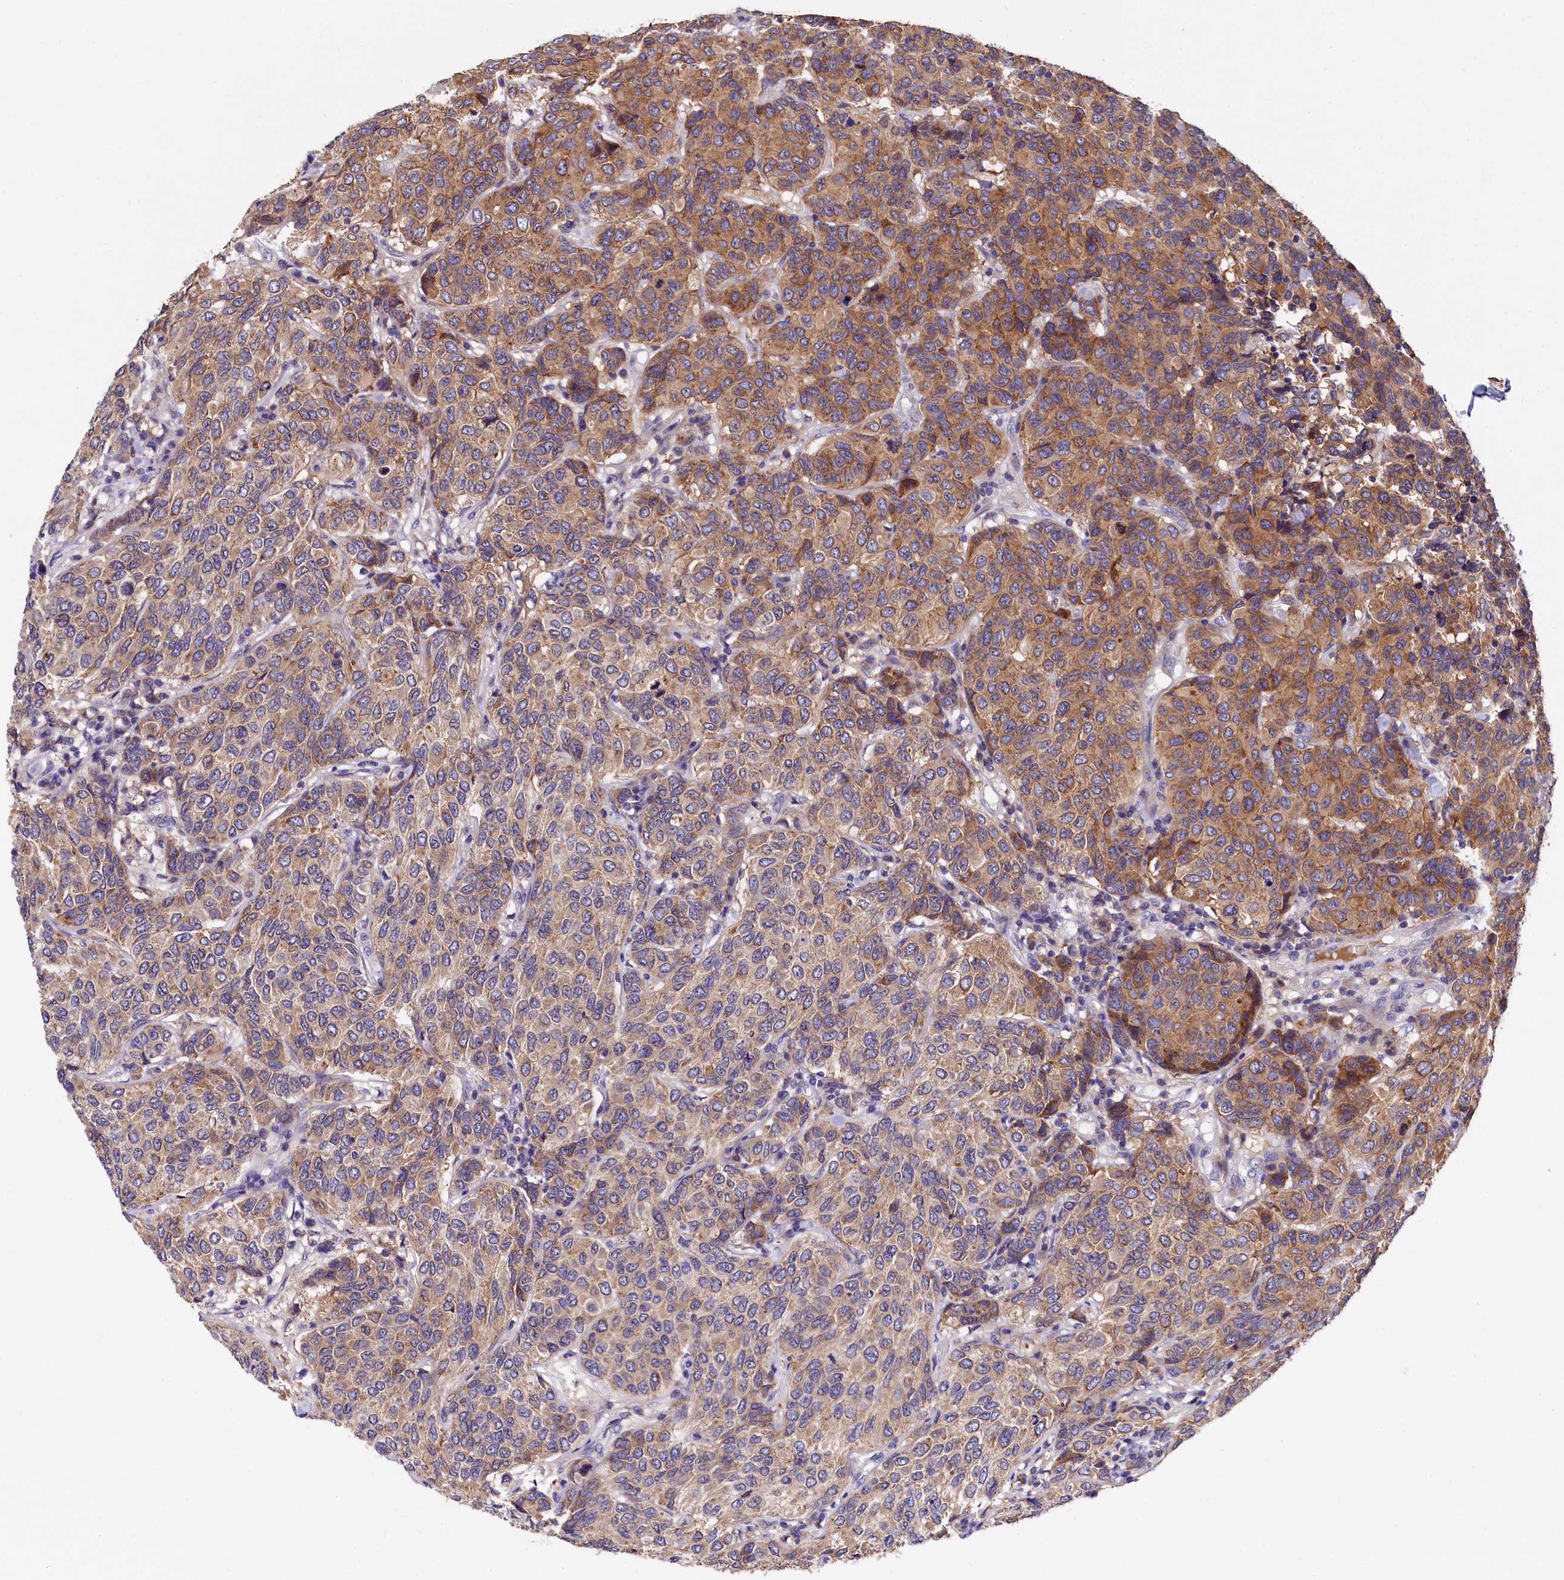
{"staining": {"intensity": "moderate", "quantity": ">75%", "location": "cytoplasmic/membranous"}, "tissue": "breast cancer", "cell_type": "Tumor cells", "image_type": "cancer", "snomed": [{"axis": "morphology", "description": "Duct carcinoma"}, {"axis": "topography", "description": "Breast"}], "caption": "Invasive ductal carcinoma (breast) stained with a protein marker reveals moderate staining in tumor cells.", "gene": "EPS8L2", "patient": {"sex": "female", "age": 55}}